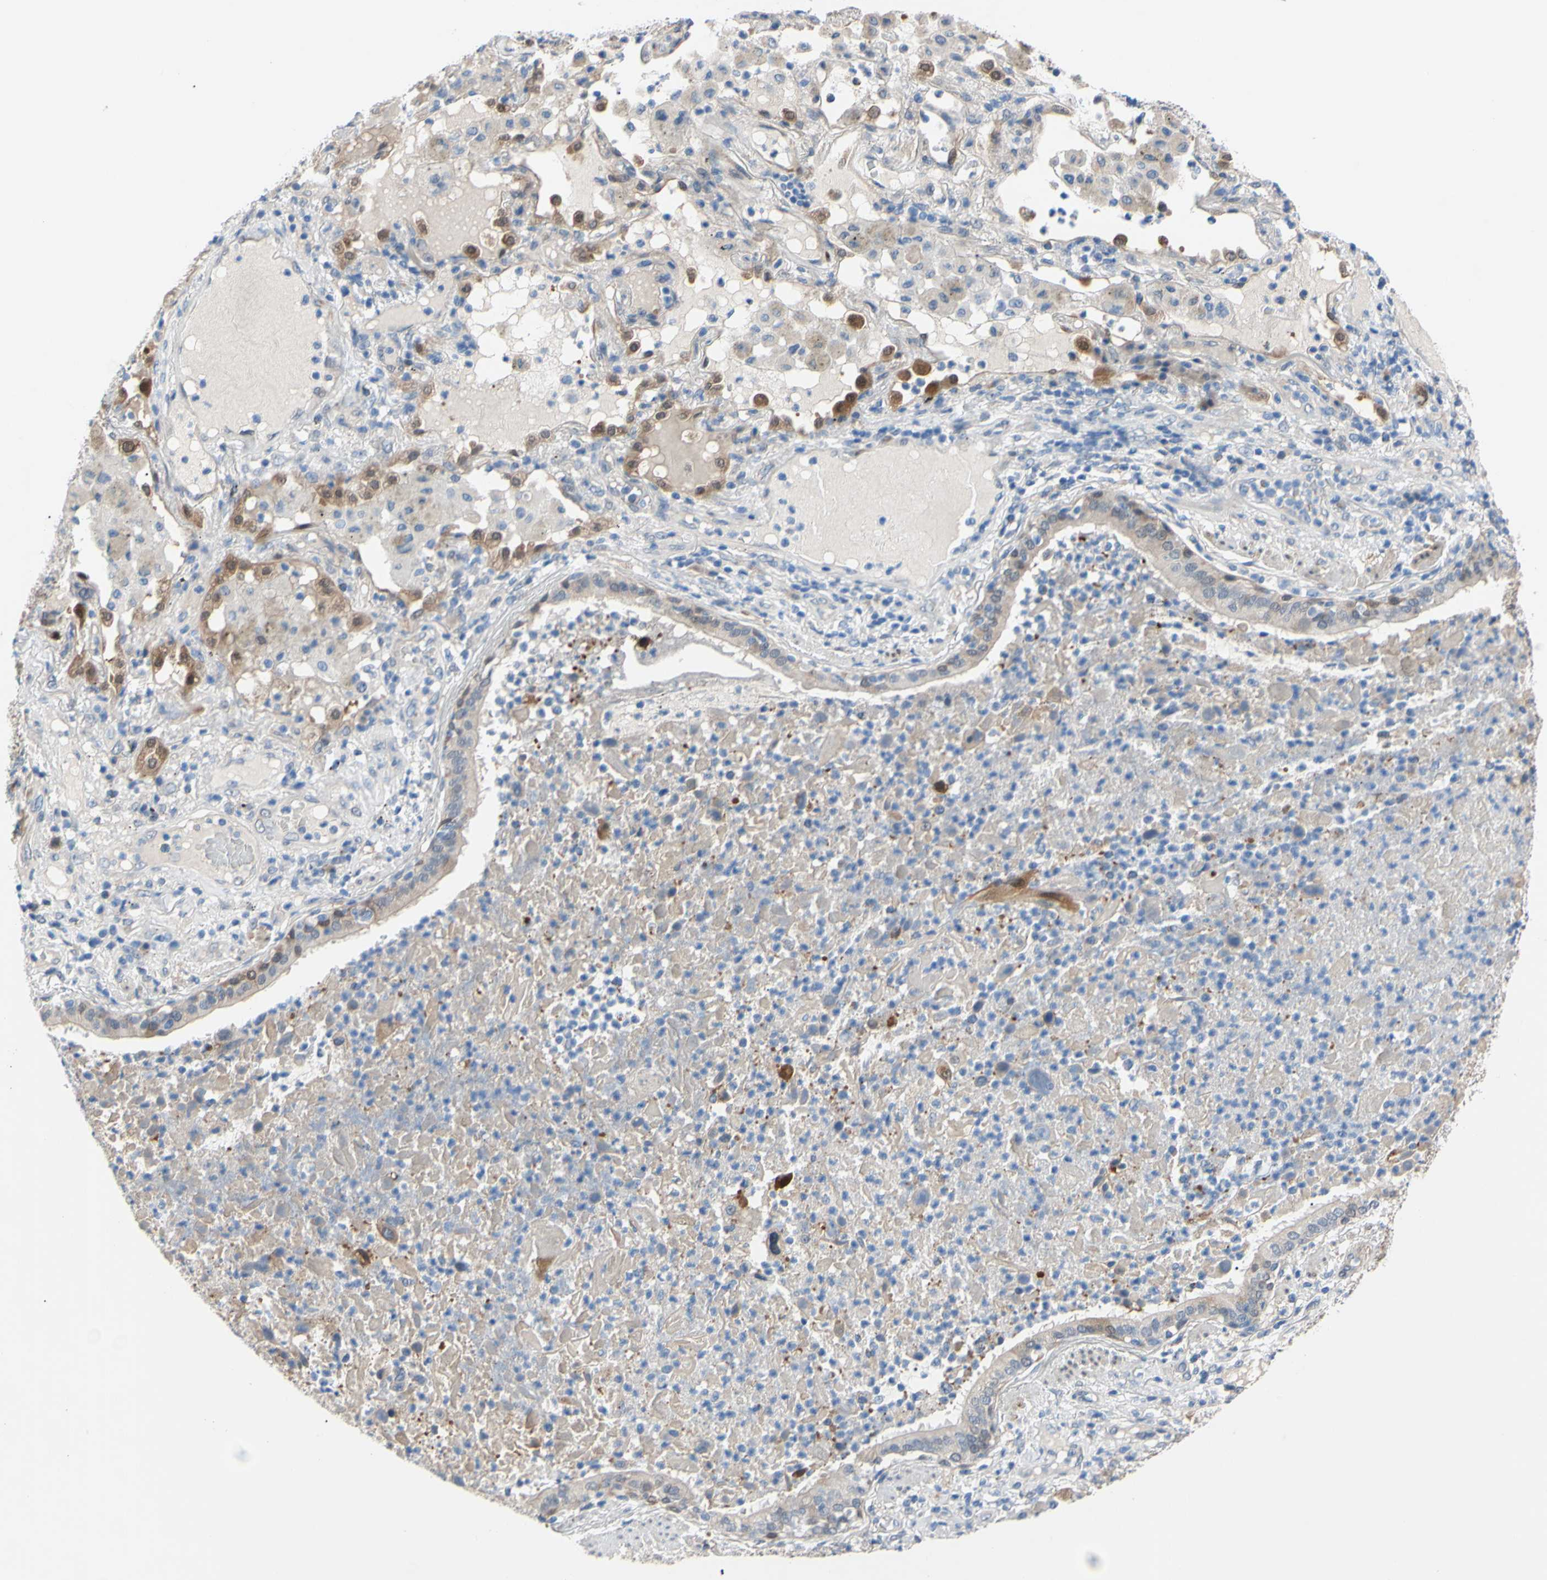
{"staining": {"intensity": "weak", "quantity": ">75%", "location": "cytoplasmic/membranous"}, "tissue": "lung cancer", "cell_type": "Tumor cells", "image_type": "cancer", "snomed": [{"axis": "morphology", "description": "Squamous cell carcinoma, NOS"}, {"axis": "topography", "description": "Lung"}], "caption": "Tumor cells demonstrate low levels of weak cytoplasmic/membranous staining in approximately >75% of cells in human squamous cell carcinoma (lung).", "gene": "NOL3", "patient": {"sex": "male", "age": 57}}